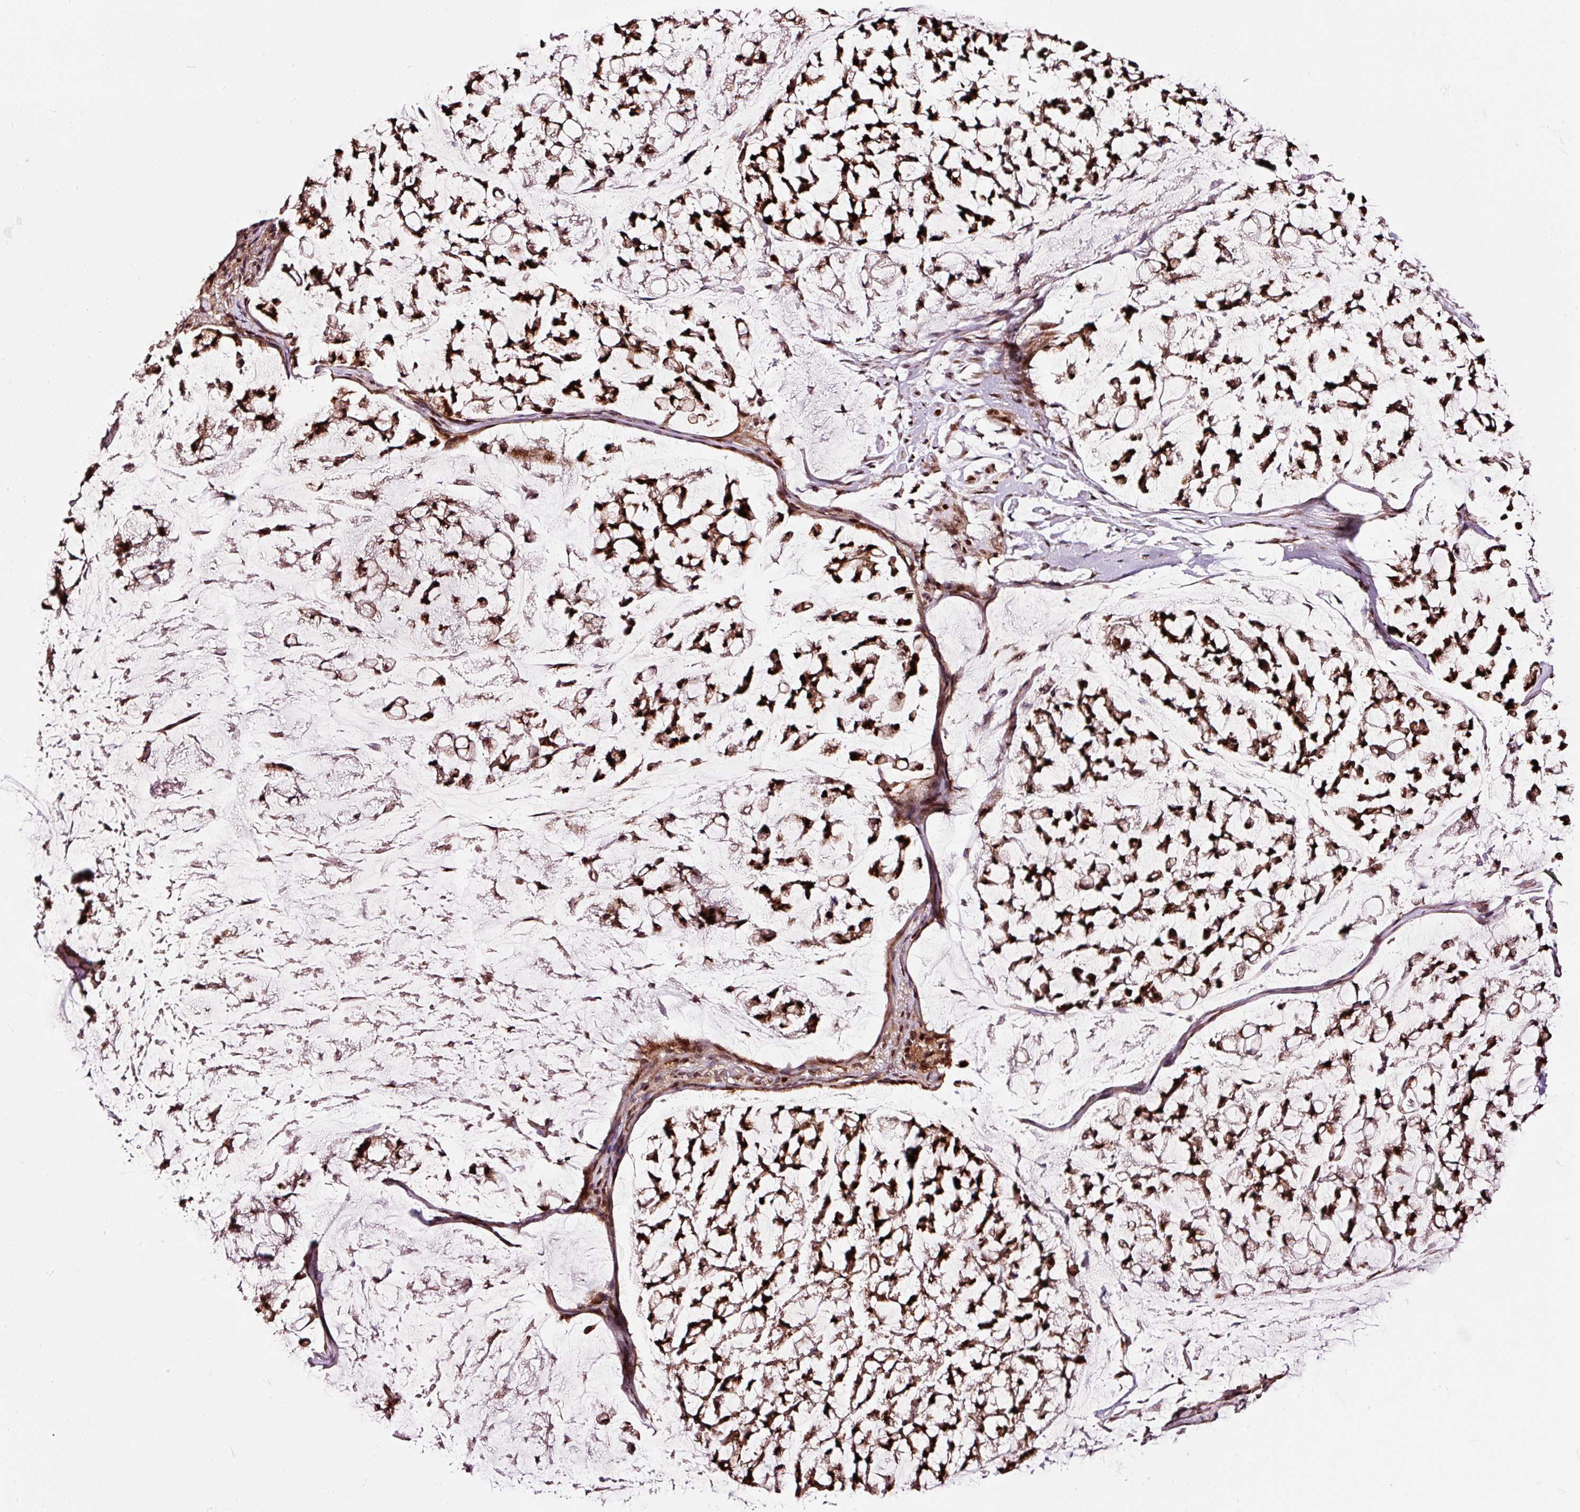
{"staining": {"intensity": "strong", "quantity": ">75%", "location": "nuclear"}, "tissue": "stomach cancer", "cell_type": "Tumor cells", "image_type": "cancer", "snomed": [{"axis": "morphology", "description": "Adenocarcinoma, NOS"}, {"axis": "topography", "description": "Stomach, lower"}], "caption": "Brown immunohistochemical staining in human adenocarcinoma (stomach) shows strong nuclear expression in about >75% of tumor cells. Nuclei are stained in blue.", "gene": "RFC4", "patient": {"sex": "male", "age": 67}}